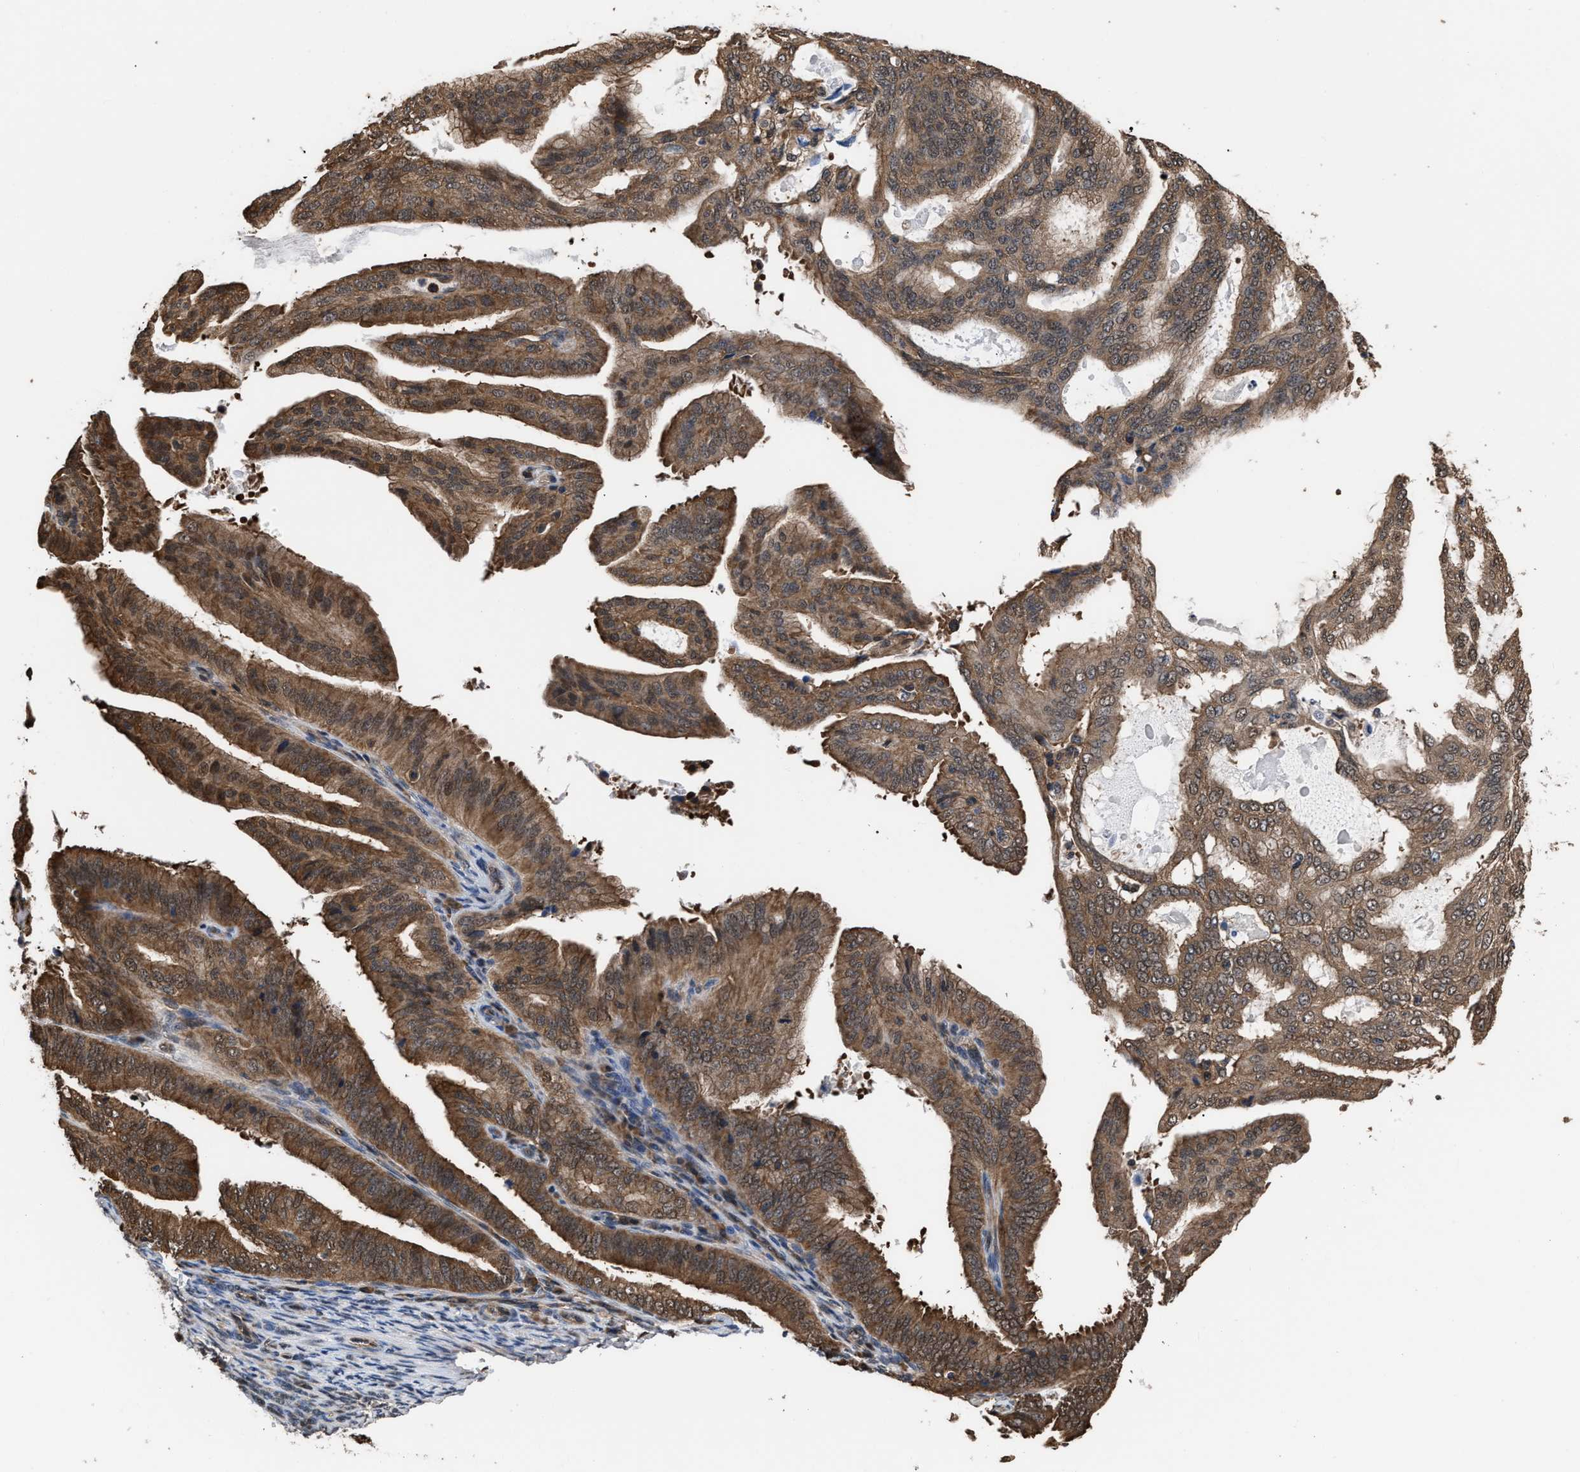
{"staining": {"intensity": "moderate", "quantity": ">75%", "location": "cytoplasmic/membranous,nuclear"}, "tissue": "endometrial cancer", "cell_type": "Tumor cells", "image_type": "cancer", "snomed": [{"axis": "morphology", "description": "Adenocarcinoma, NOS"}, {"axis": "topography", "description": "Endometrium"}], "caption": "Endometrial cancer stained with a protein marker displays moderate staining in tumor cells.", "gene": "SCAI", "patient": {"sex": "female", "age": 58}}